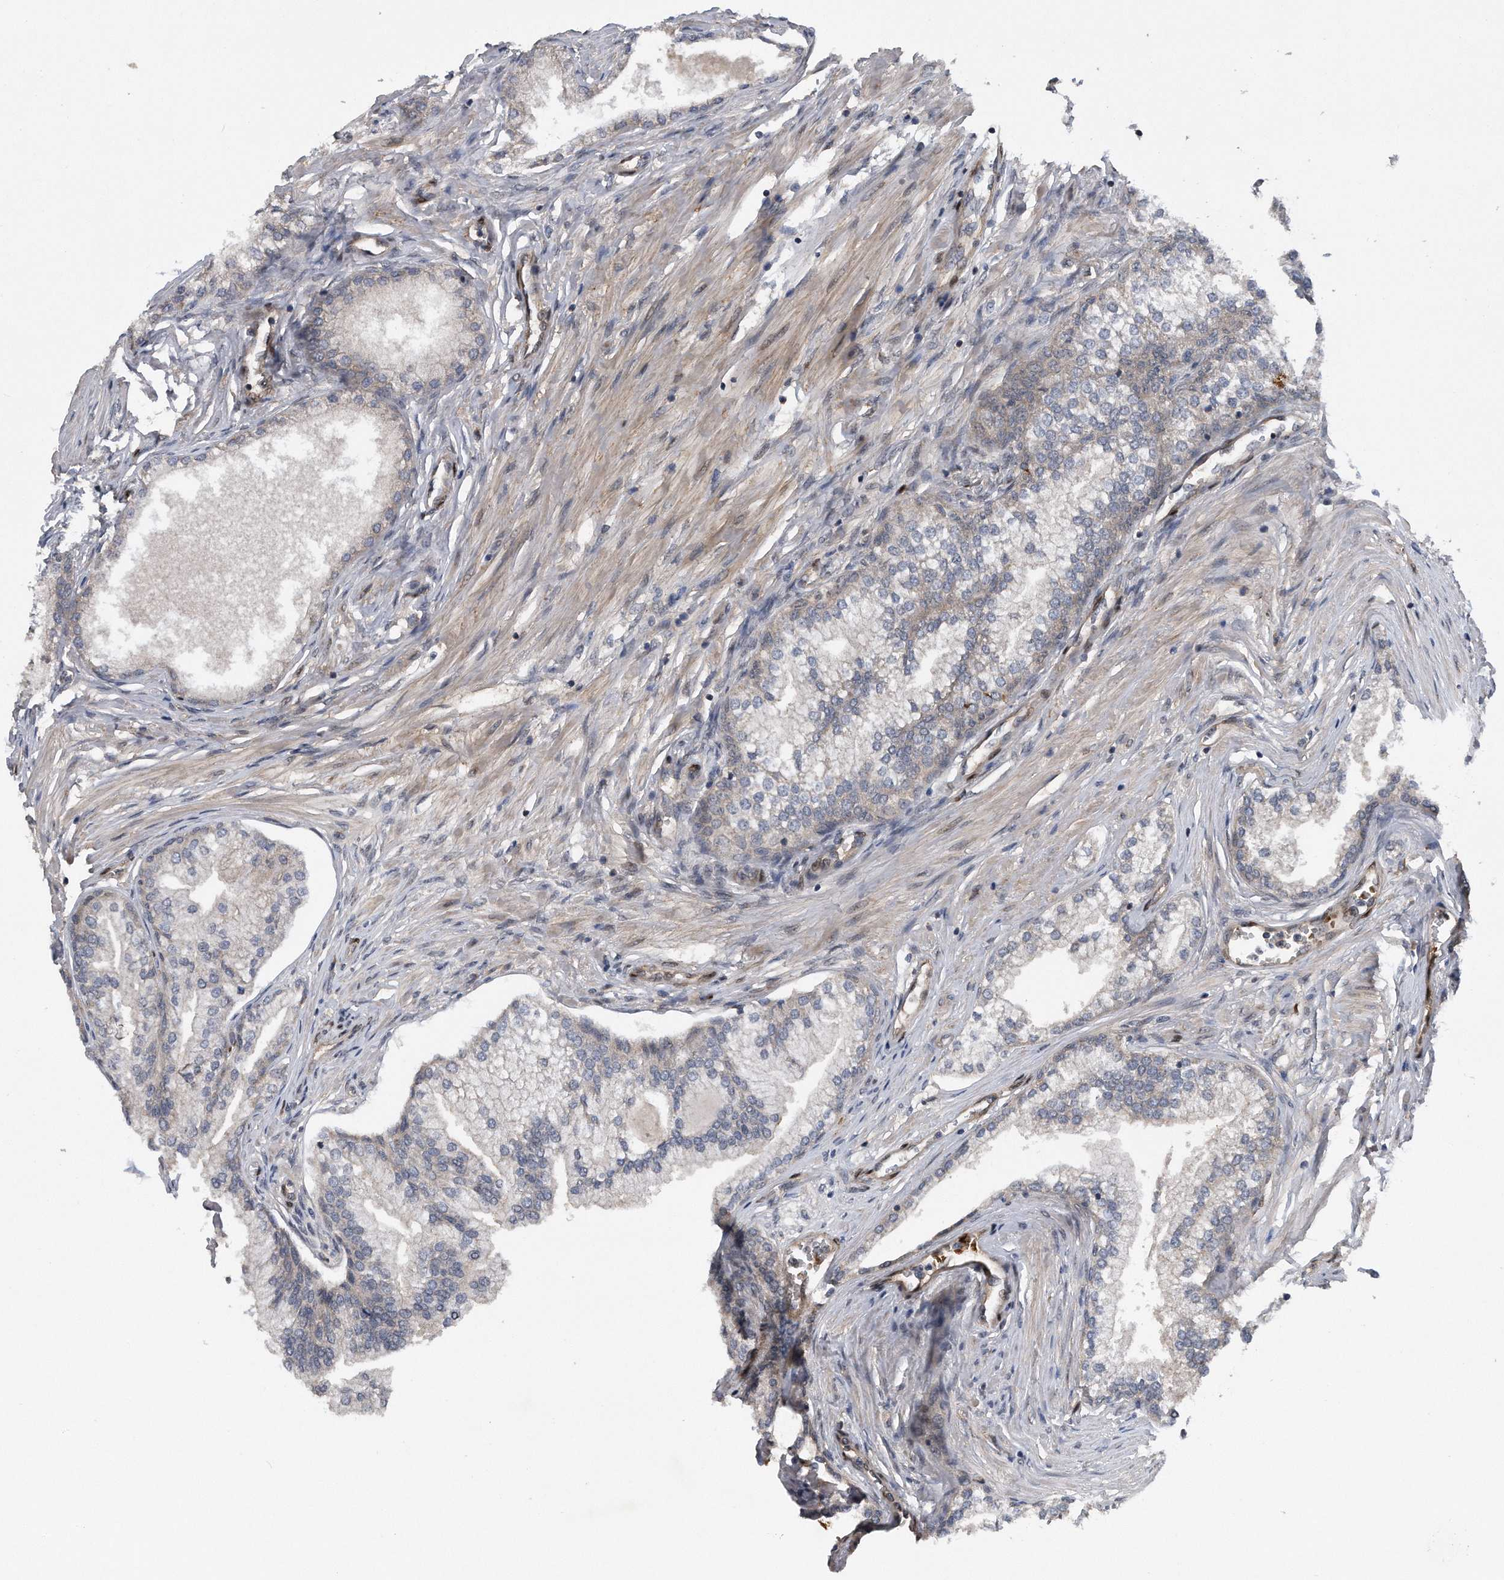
{"staining": {"intensity": "moderate", "quantity": ">75%", "location": "cytoplasmic/membranous"}, "tissue": "prostate", "cell_type": "Glandular cells", "image_type": "normal", "snomed": [{"axis": "morphology", "description": "Normal tissue, NOS"}, {"axis": "morphology", "description": "Urothelial carcinoma, Low grade"}, {"axis": "topography", "description": "Urinary bladder"}, {"axis": "topography", "description": "Prostate"}], "caption": "Immunohistochemical staining of normal prostate exhibits medium levels of moderate cytoplasmic/membranous positivity in about >75% of glandular cells. The protein is shown in brown color, while the nuclei are stained blue.", "gene": "ZNF79", "patient": {"sex": "male", "age": 60}}